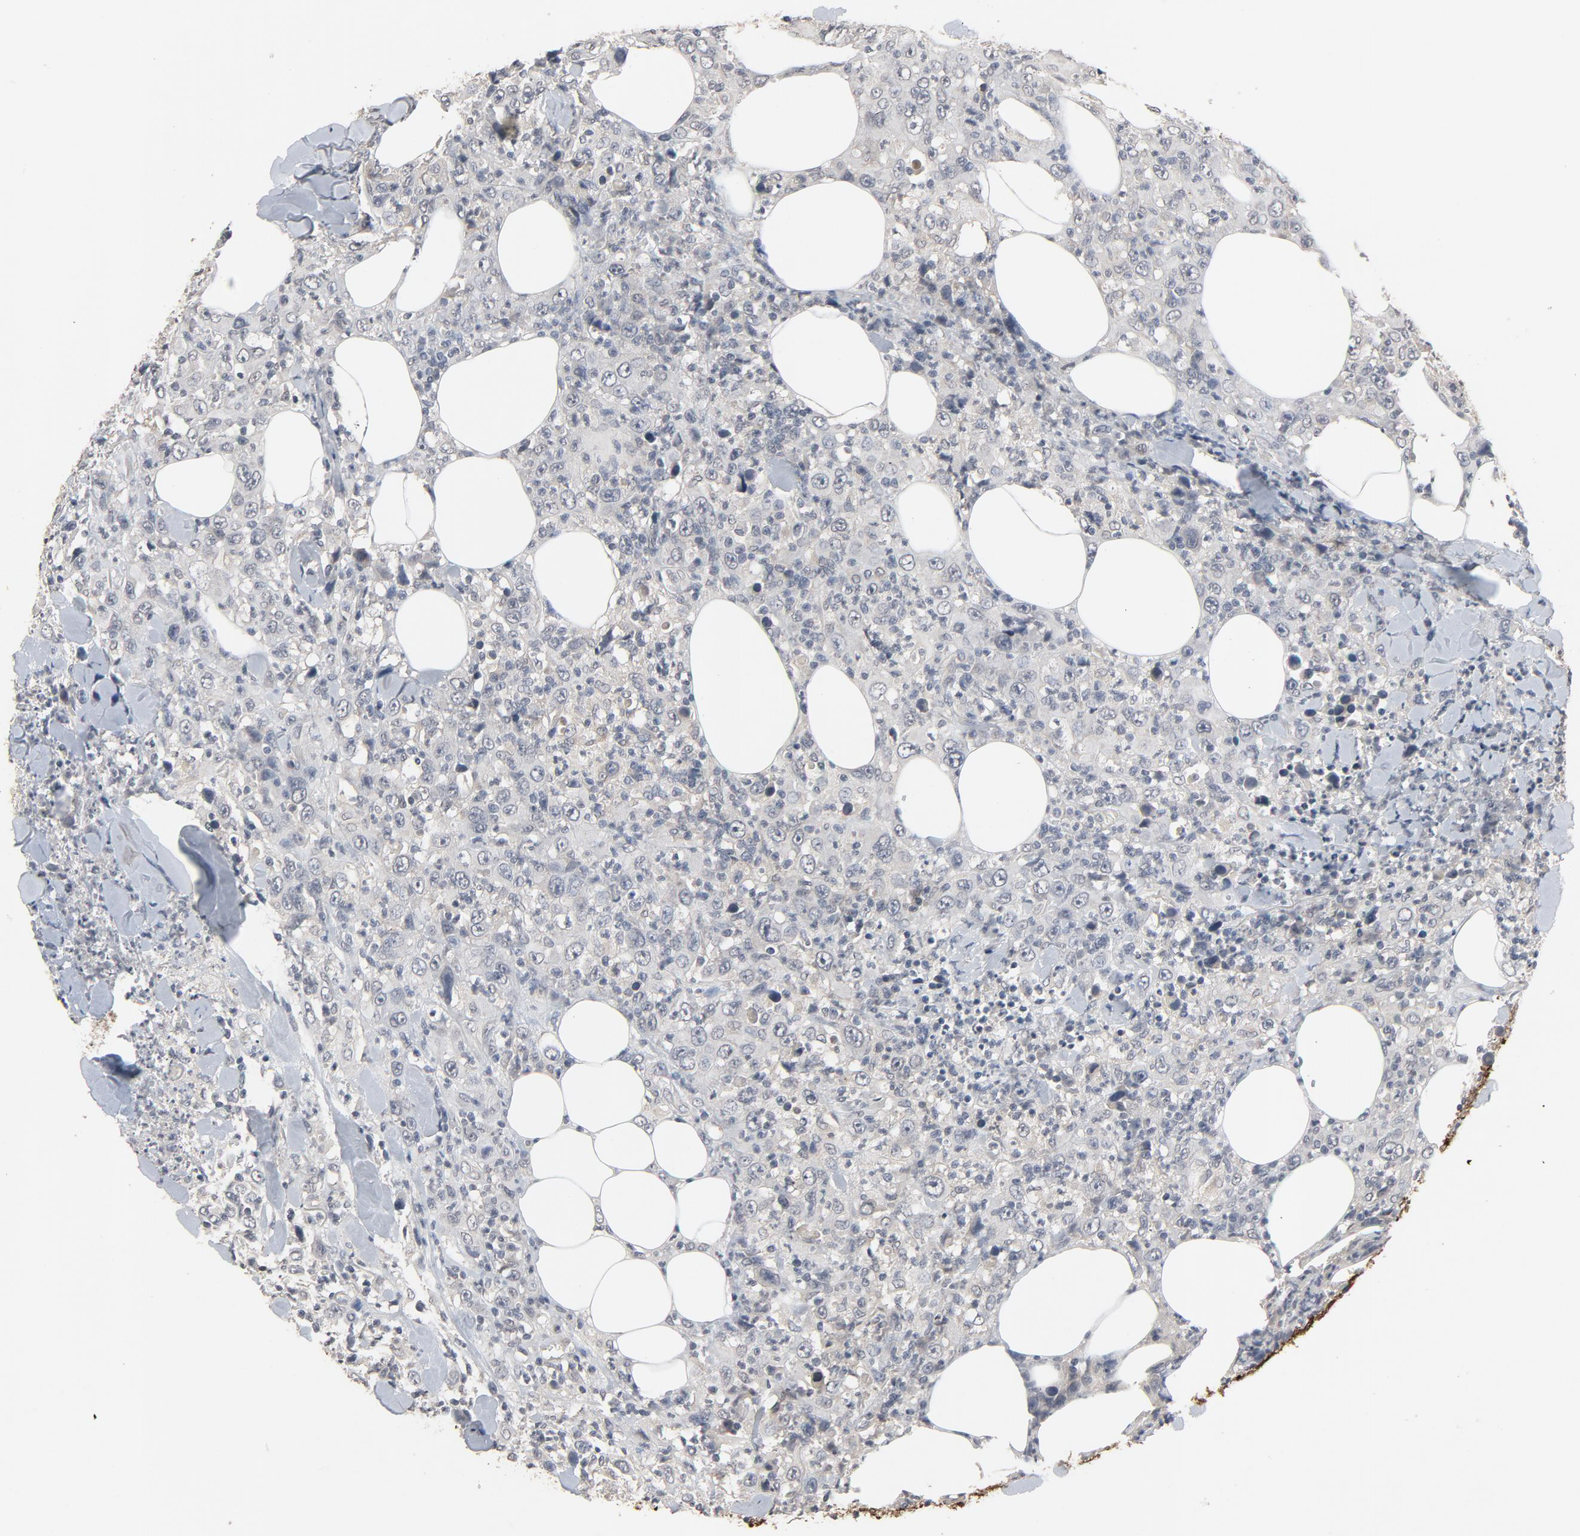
{"staining": {"intensity": "weak", "quantity": "<25%", "location": "cytoplasmic/membranous"}, "tissue": "thyroid cancer", "cell_type": "Tumor cells", "image_type": "cancer", "snomed": [{"axis": "morphology", "description": "Carcinoma, NOS"}, {"axis": "topography", "description": "Thyroid gland"}], "caption": "Thyroid cancer was stained to show a protein in brown. There is no significant positivity in tumor cells.", "gene": "MT3", "patient": {"sex": "female", "age": 77}}